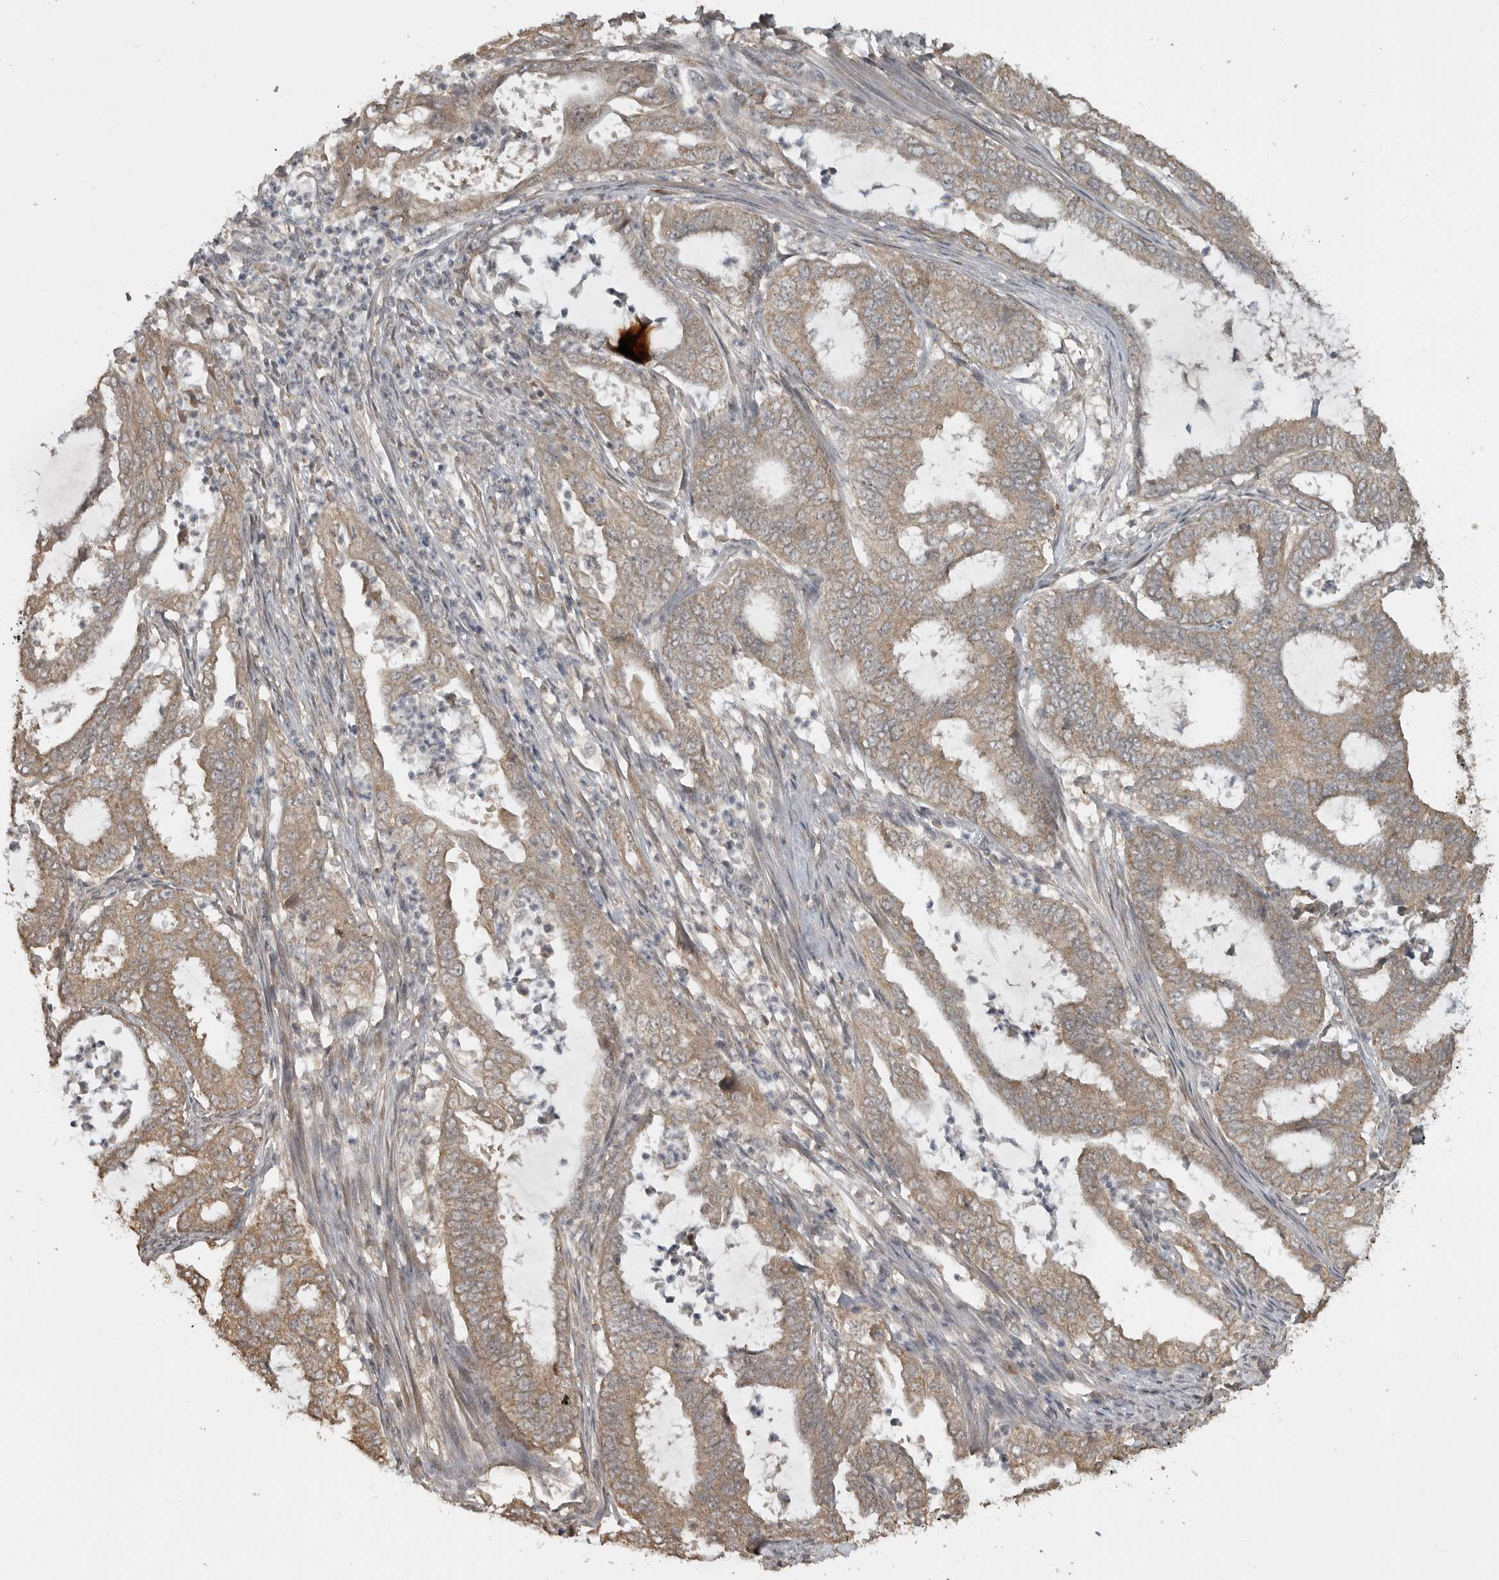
{"staining": {"intensity": "weak", "quantity": ">75%", "location": "cytoplasmic/membranous"}, "tissue": "endometrial cancer", "cell_type": "Tumor cells", "image_type": "cancer", "snomed": [{"axis": "morphology", "description": "Adenocarcinoma, NOS"}, {"axis": "topography", "description": "Endometrium"}], "caption": "Endometrial cancer tissue exhibits weak cytoplasmic/membranous expression in approximately >75% of tumor cells", "gene": "LLGL1", "patient": {"sex": "female", "age": 51}}